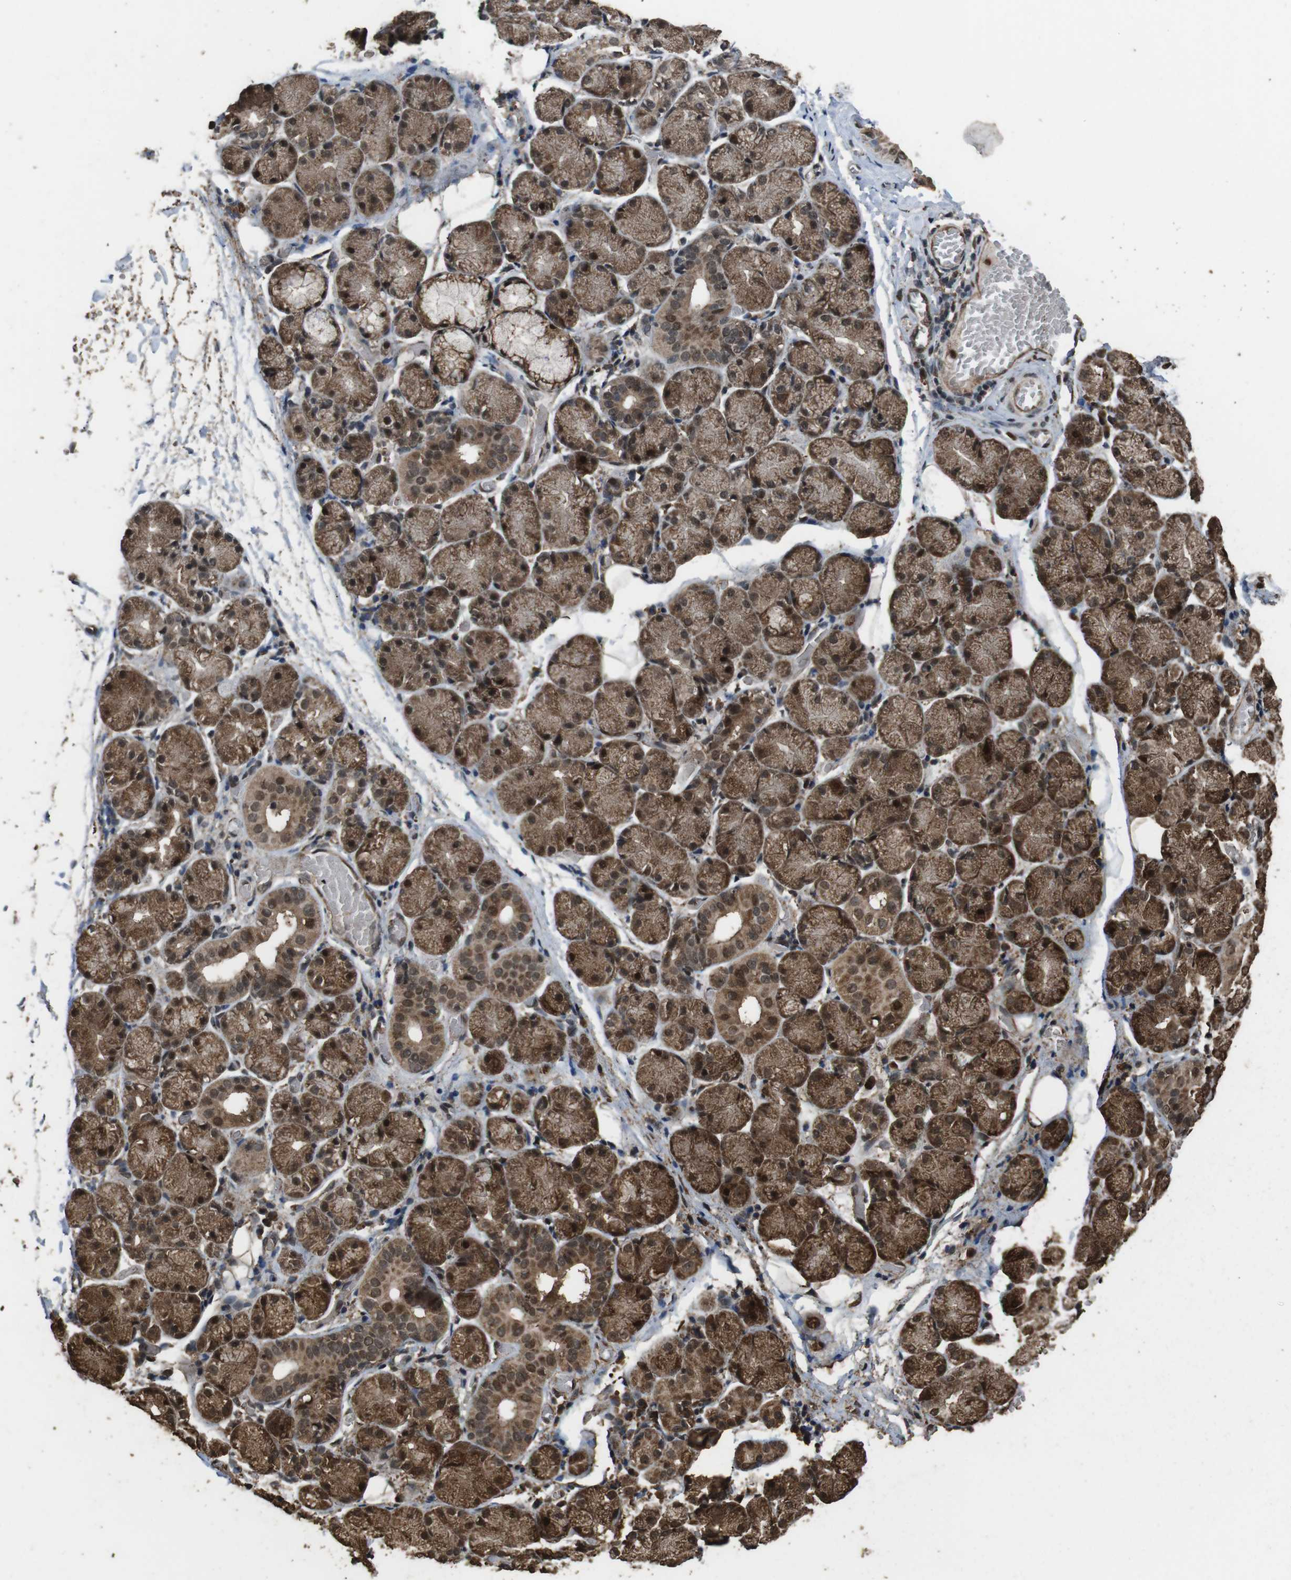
{"staining": {"intensity": "strong", "quantity": ">75%", "location": "cytoplasmic/membranous,nuclear"}, "tissue": "salivary gland", "cell_type": "Glandular cells", "image_type": "normal", "snomed": [{"axis": "morphology", "description": "Normal tissue, NOS"}, {"axis": "topography", "description": "Salivary gland"}], "caption": "Immunohistochemistry (IHC) photomicrograph of benign salivary gland: salivary gland stained using IHC demonstrates high levels of strong protein expression localized specifically in the cytoplasmic/membranous,nuclear of glandular cells, appearing as a cytoplasmic/membranous,nuclear brown color.", "gene": "RRAS2", "patient": {"sex": "female", "age": 24}}